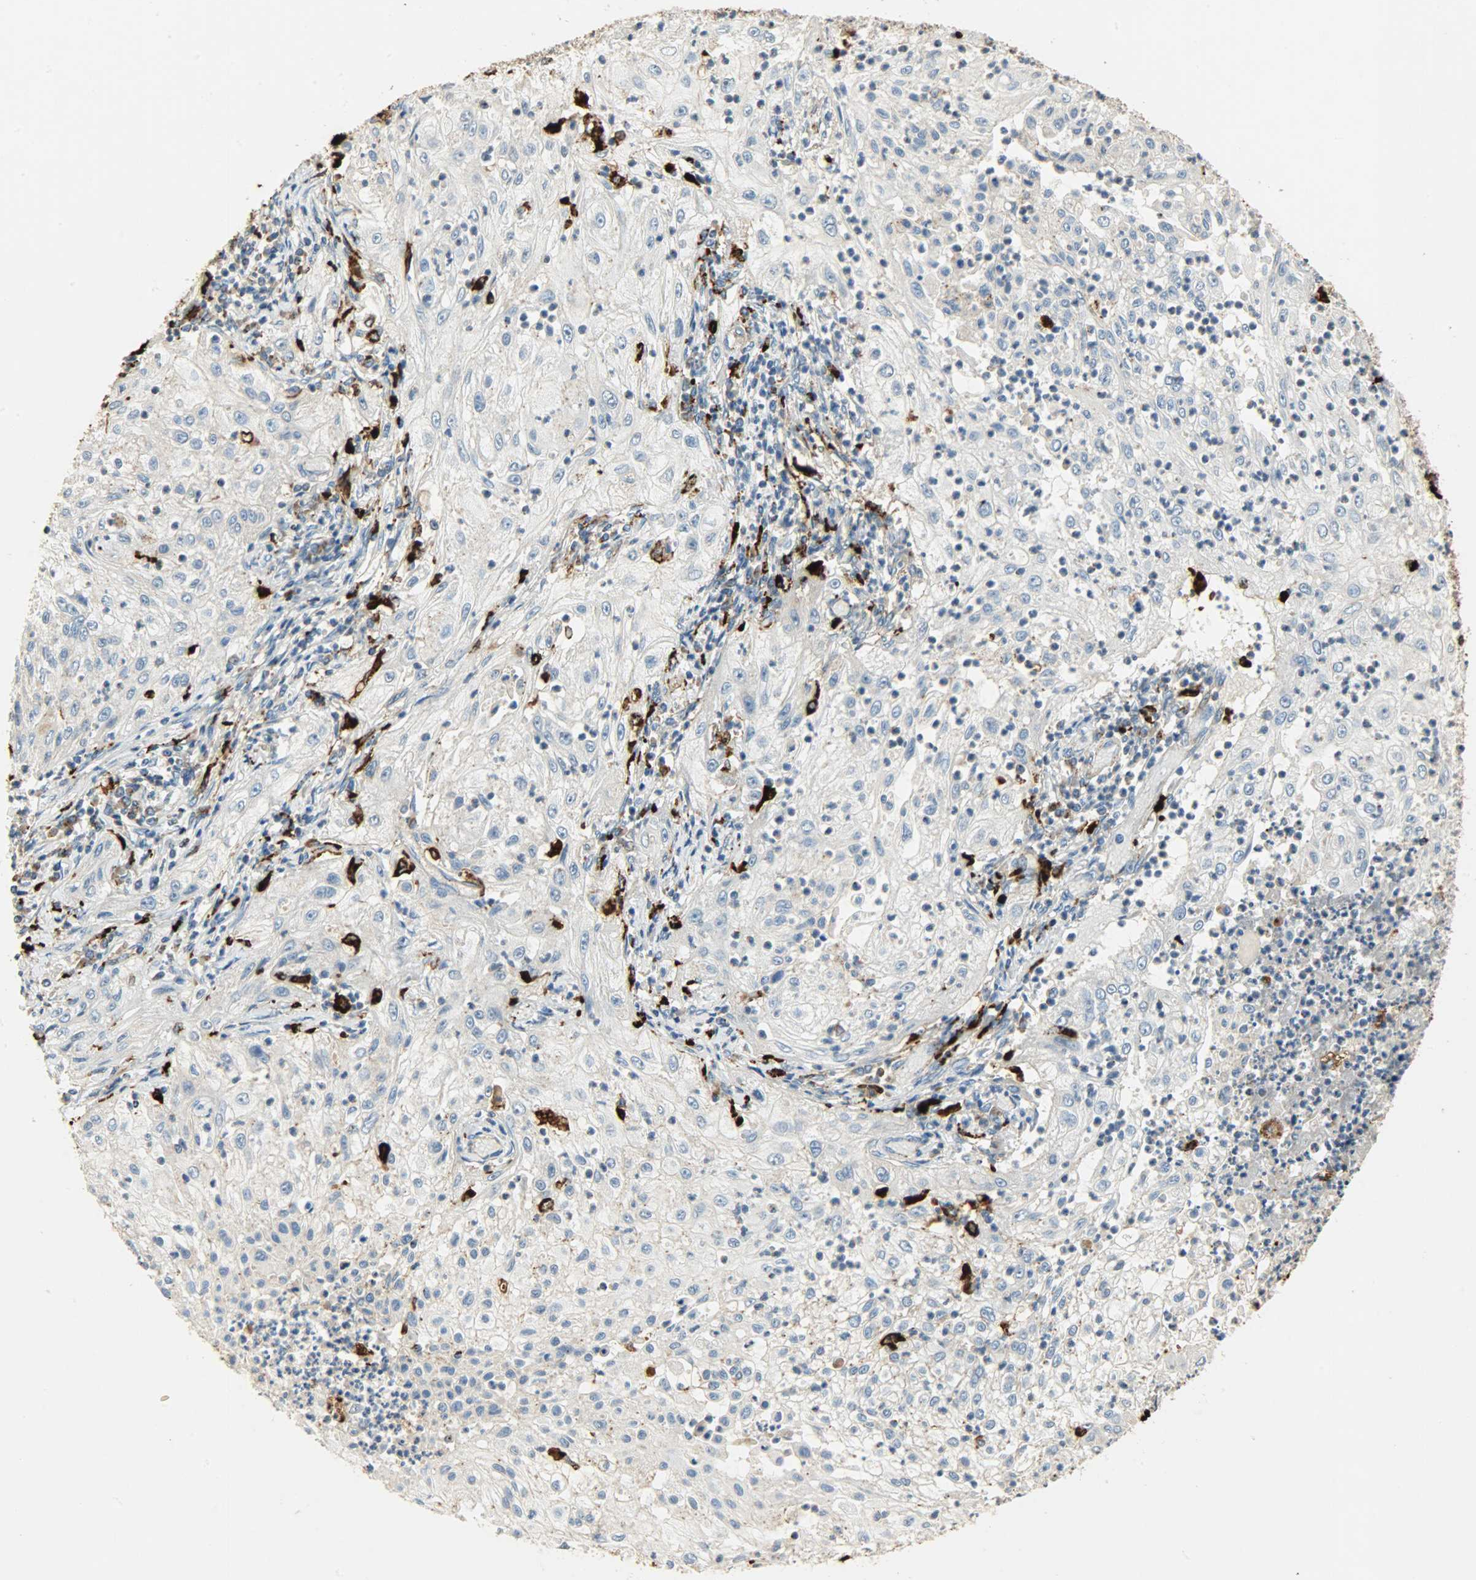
{"staining": {"intensity": "negative", "quantity": "none", "location": "none"}, "tissue": "lung cancer", "cell_type": "Tumor cells", "image_type": "cancer", "snomed": [{"axis": "morphology", "description": "Inflammation, NOS"}, {"axis": "morphology", "description": "Squamous cell carcinoma, NOS"}, {"axis": "topography", "description": "Lymph node"}, {"axis": "topography", "description": "Soft tissue"}, {"axis": "topography", "description": "Lung"}], "caption": "Image shows no protein expression in tumor cells of squamous cell carcinoma (lung) tissue. Brightfield microscopy of IHC stained with DAB (brown) and hematoxylin (blue), captured at high magnification.", "gene": "ASAH1", "patient": {"sex": "male", "age": 66}}